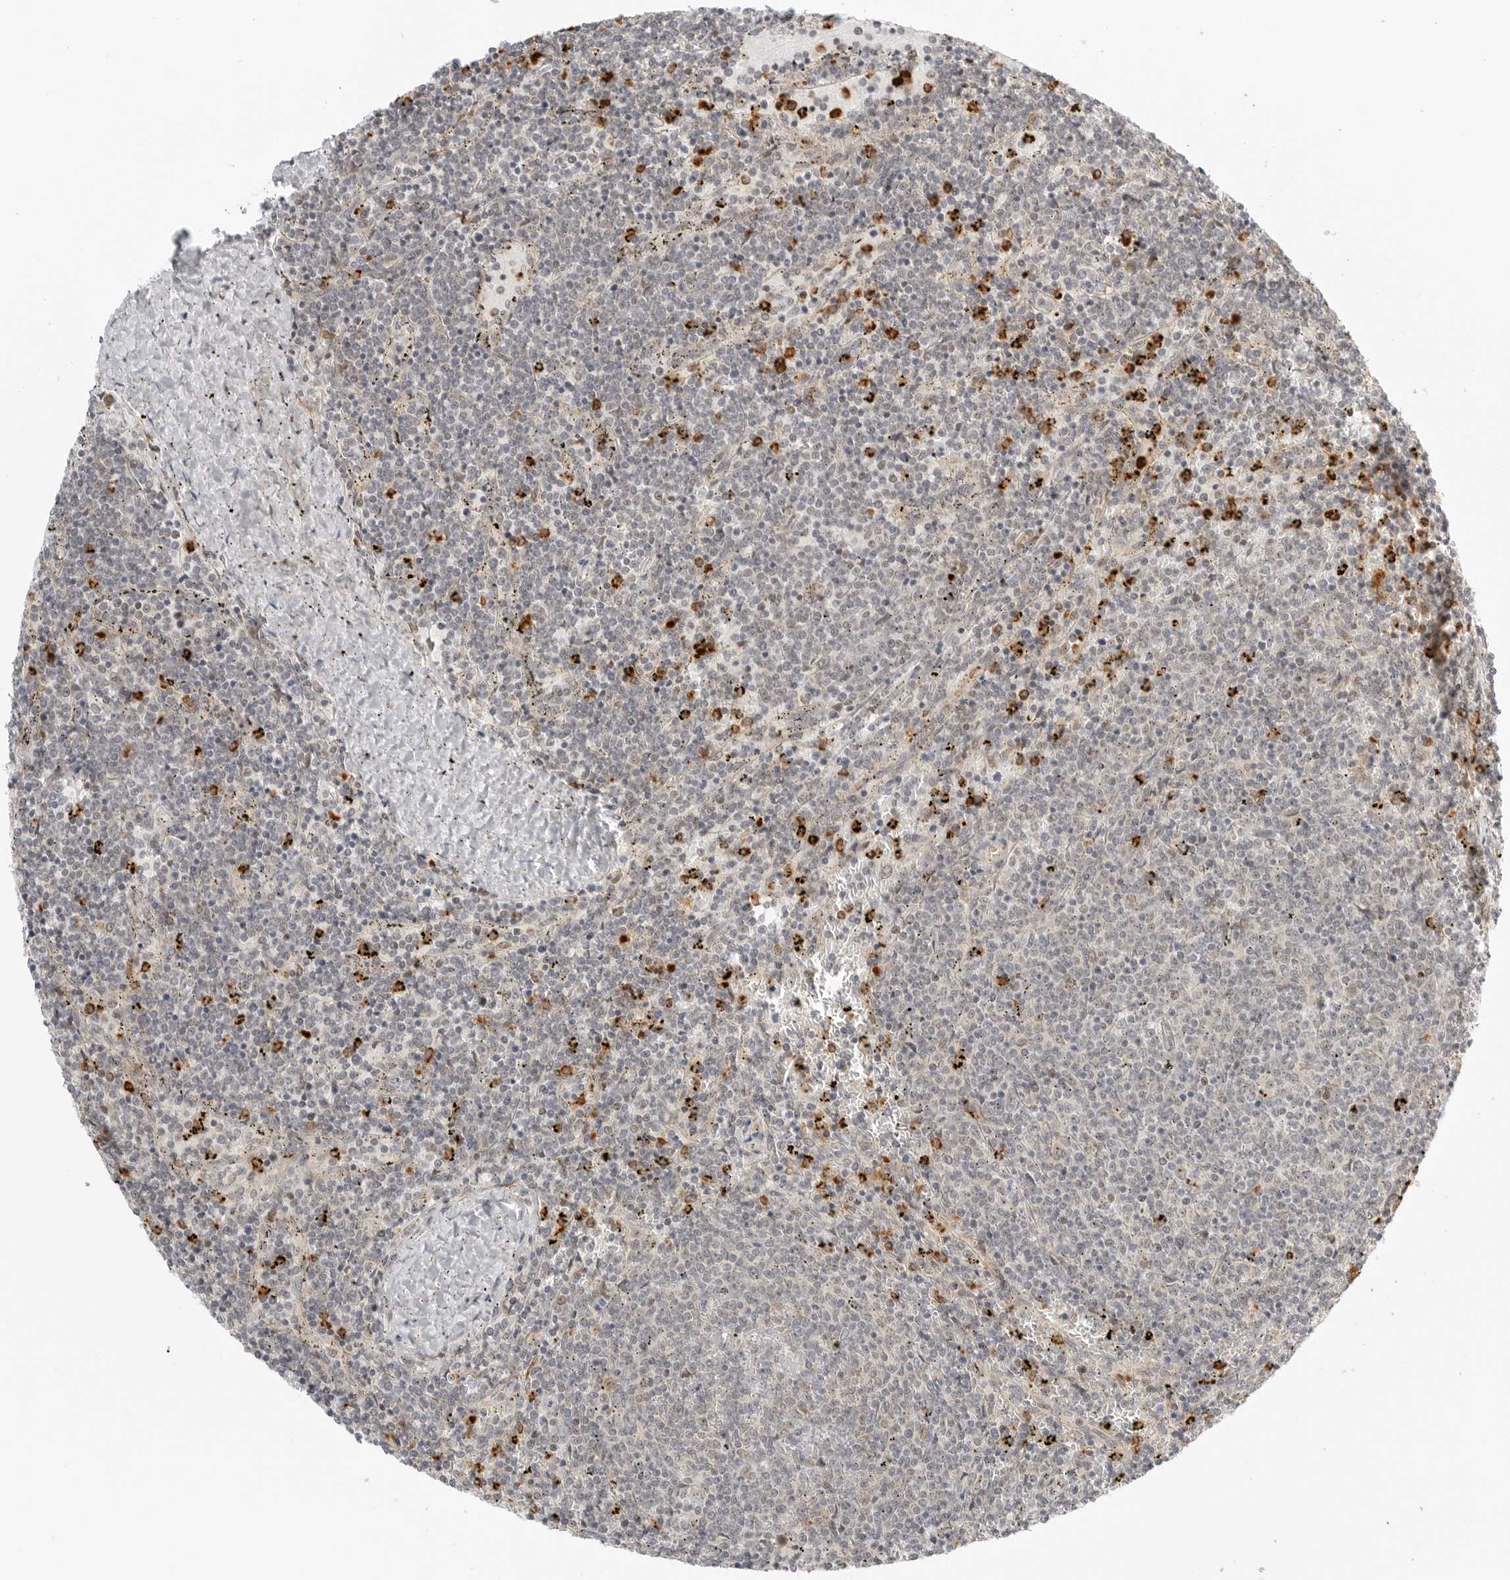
{"staining": {"intensity": "weak", "quantity": "<25%", "location": "nuclear"}, "tissue": "lymphoma", "cell_type": "Tumor cells", "image_type": "cancer", "snomed": [{"axis": "morphology", "description": "Malignant lymphoma, non-Hodgkin's type, Low grade"}, {"axis": "topography", "description": "Spleen"}], "caption": "Image shows no significant protein positivity in tumor cells of low-grade malignant lymphoma, non-Hodgkin's type.", "gene": "DSCC1", "patient": {"sex": "female", "age": 50}}